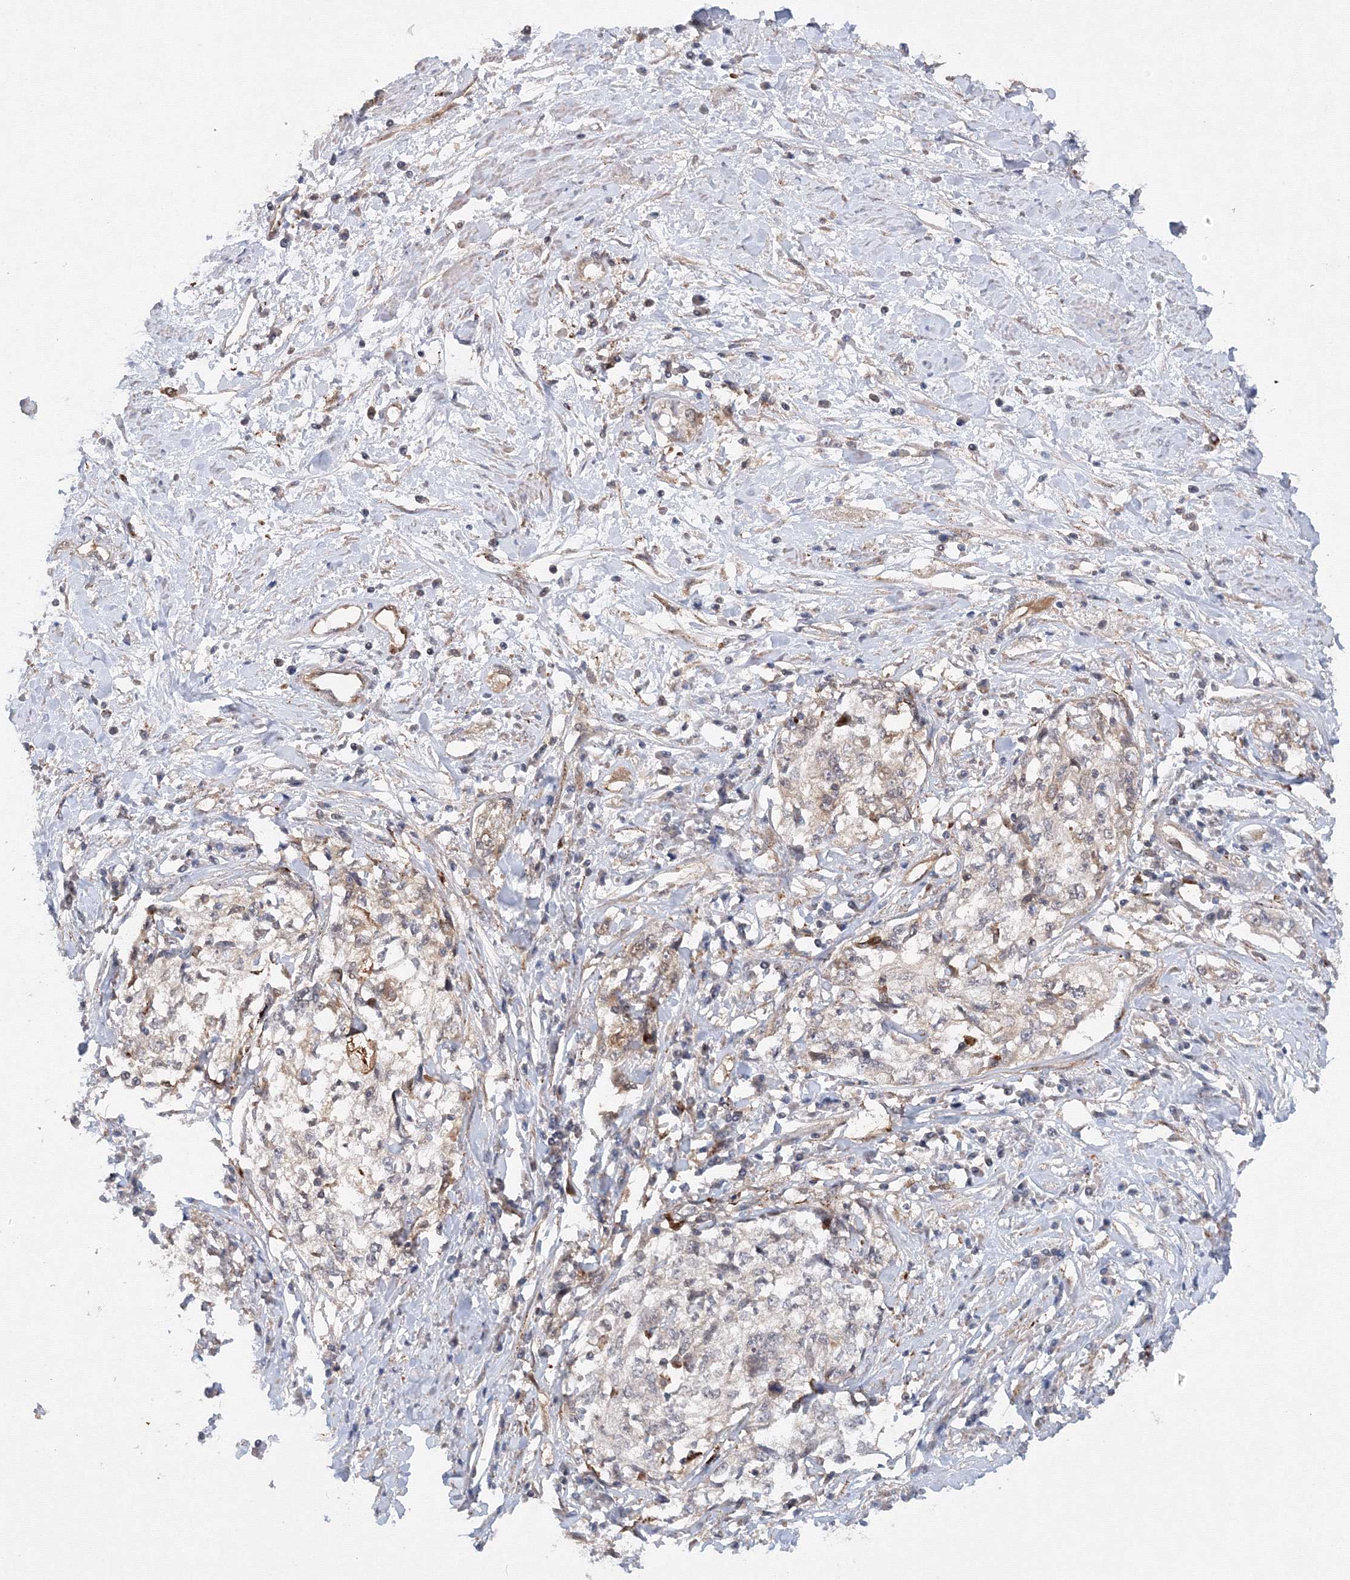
{"staining": {"intensity": "negative", "quantity": "none", "location": "none"}, "tissue": "cervical cancer", "cell_type": "Tumor cells", "image_type": "cancer", "snomed": [{"axis": "morphology", "description": "Squamous cell carcinoma, NOS"}, {"axis": "topography", "description": "Cervix"}], "caption": "This is an IHC micrograph of cervical squamous cell carcinoma. There is no expression in tumor cells.", "gene": "DCTD", "patient": {"sex": "female", "age": 57}}